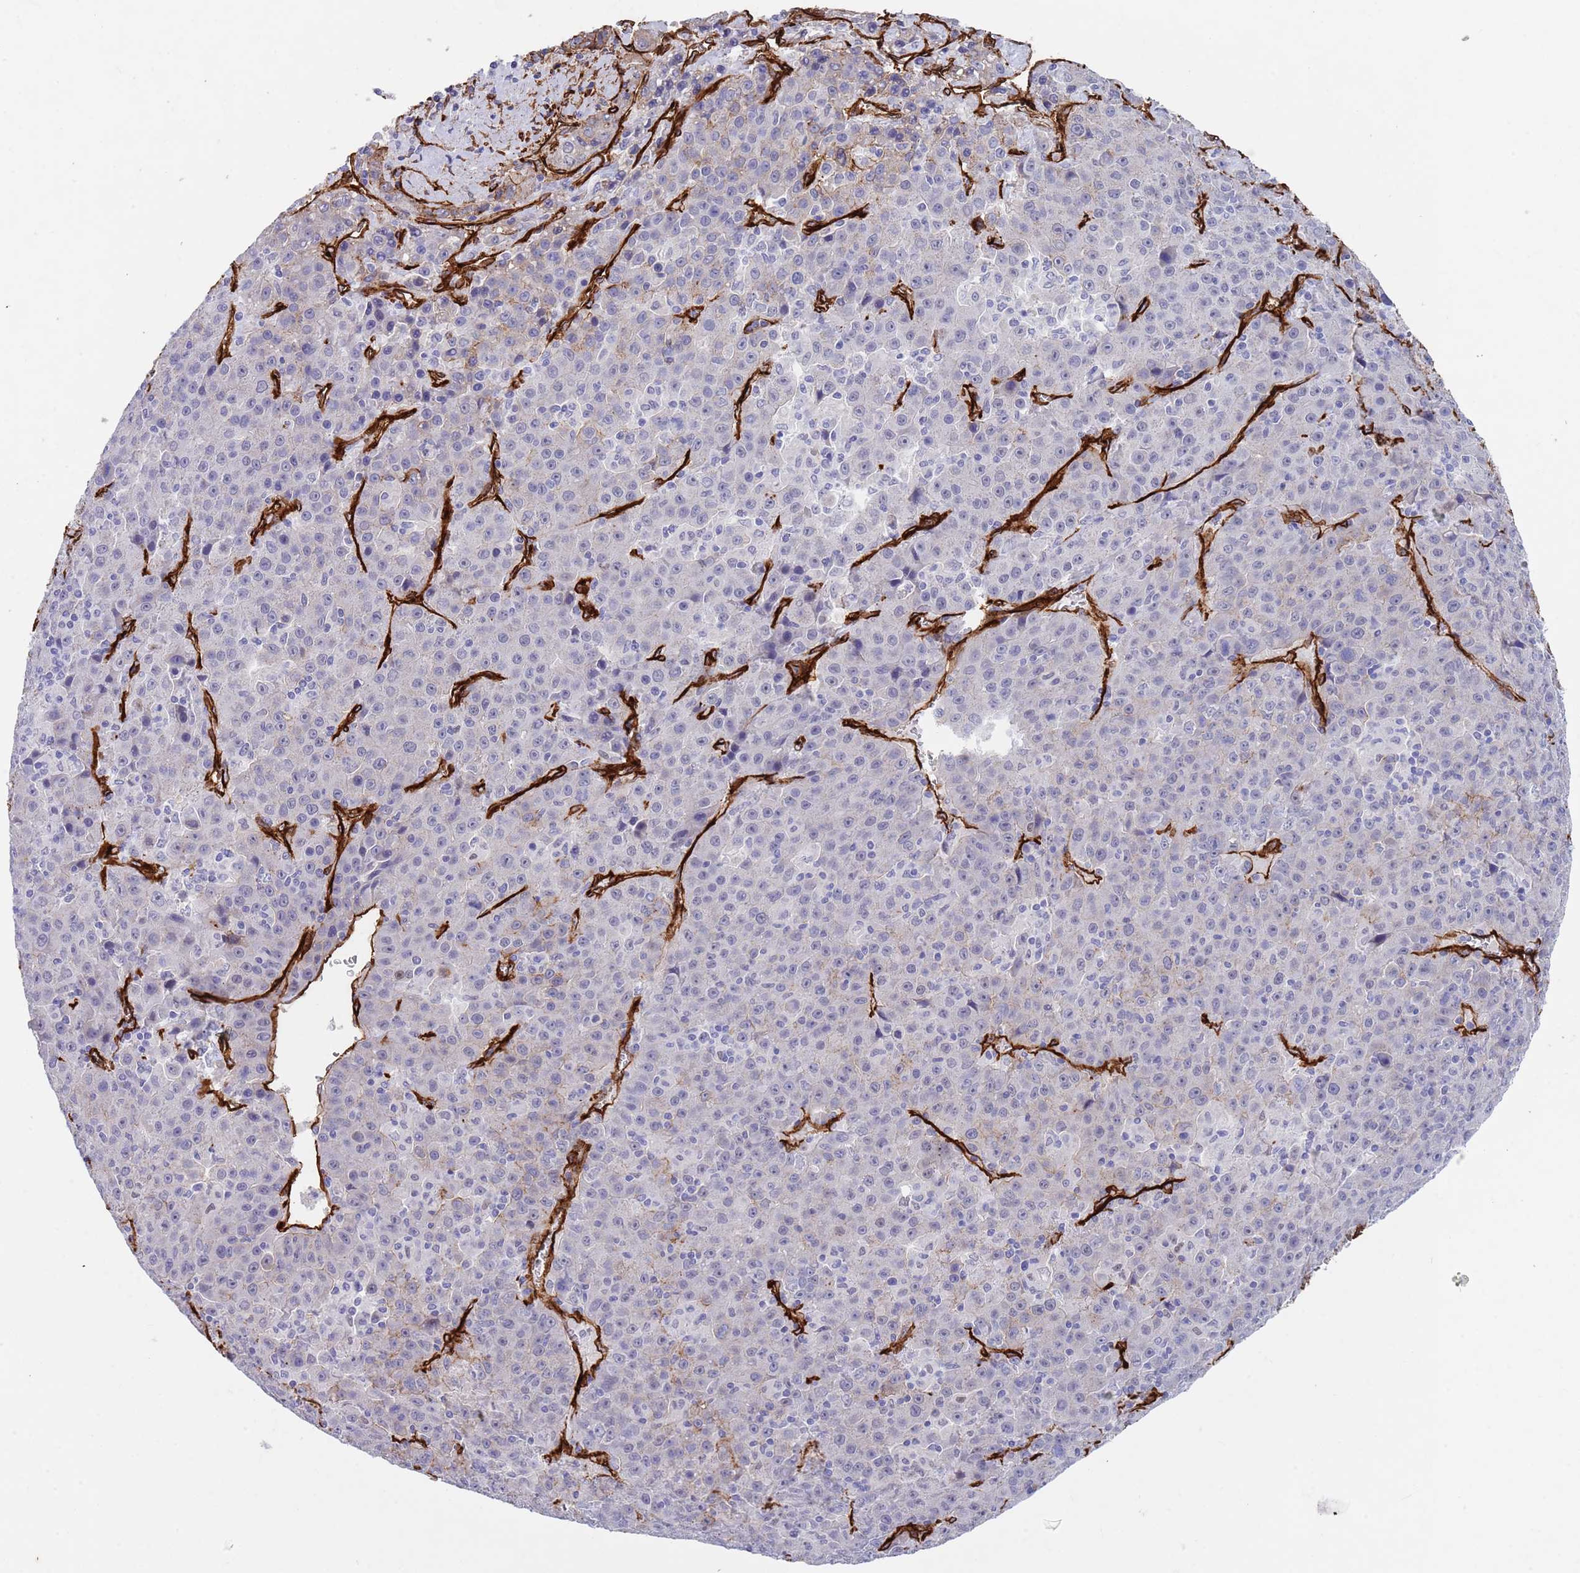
{"staining": {"intensity": "negative", "quantity": "none", "location": "none"}, "tissue": "liver cancer", "cell_type": "Tumor cells", "image_type": "cancer", "snomed": [{"axis": "morphology", "description": "Carcinoma, Hepatocellular, NOS"}, {"axis": "topography", "description": "Liver"}], "caption": "A photomicrograph of hepatocellular carcinoma (liver) stained for a protein displays no brown staining in tumor cells. Brightfield microscopy of immunohistochemistry (IHC) stained with DAB (brown) and hematoxylin (blue), captured at high magnification.", "gene": "CAV2", "patient": {"sex": "female", "age": 53}}